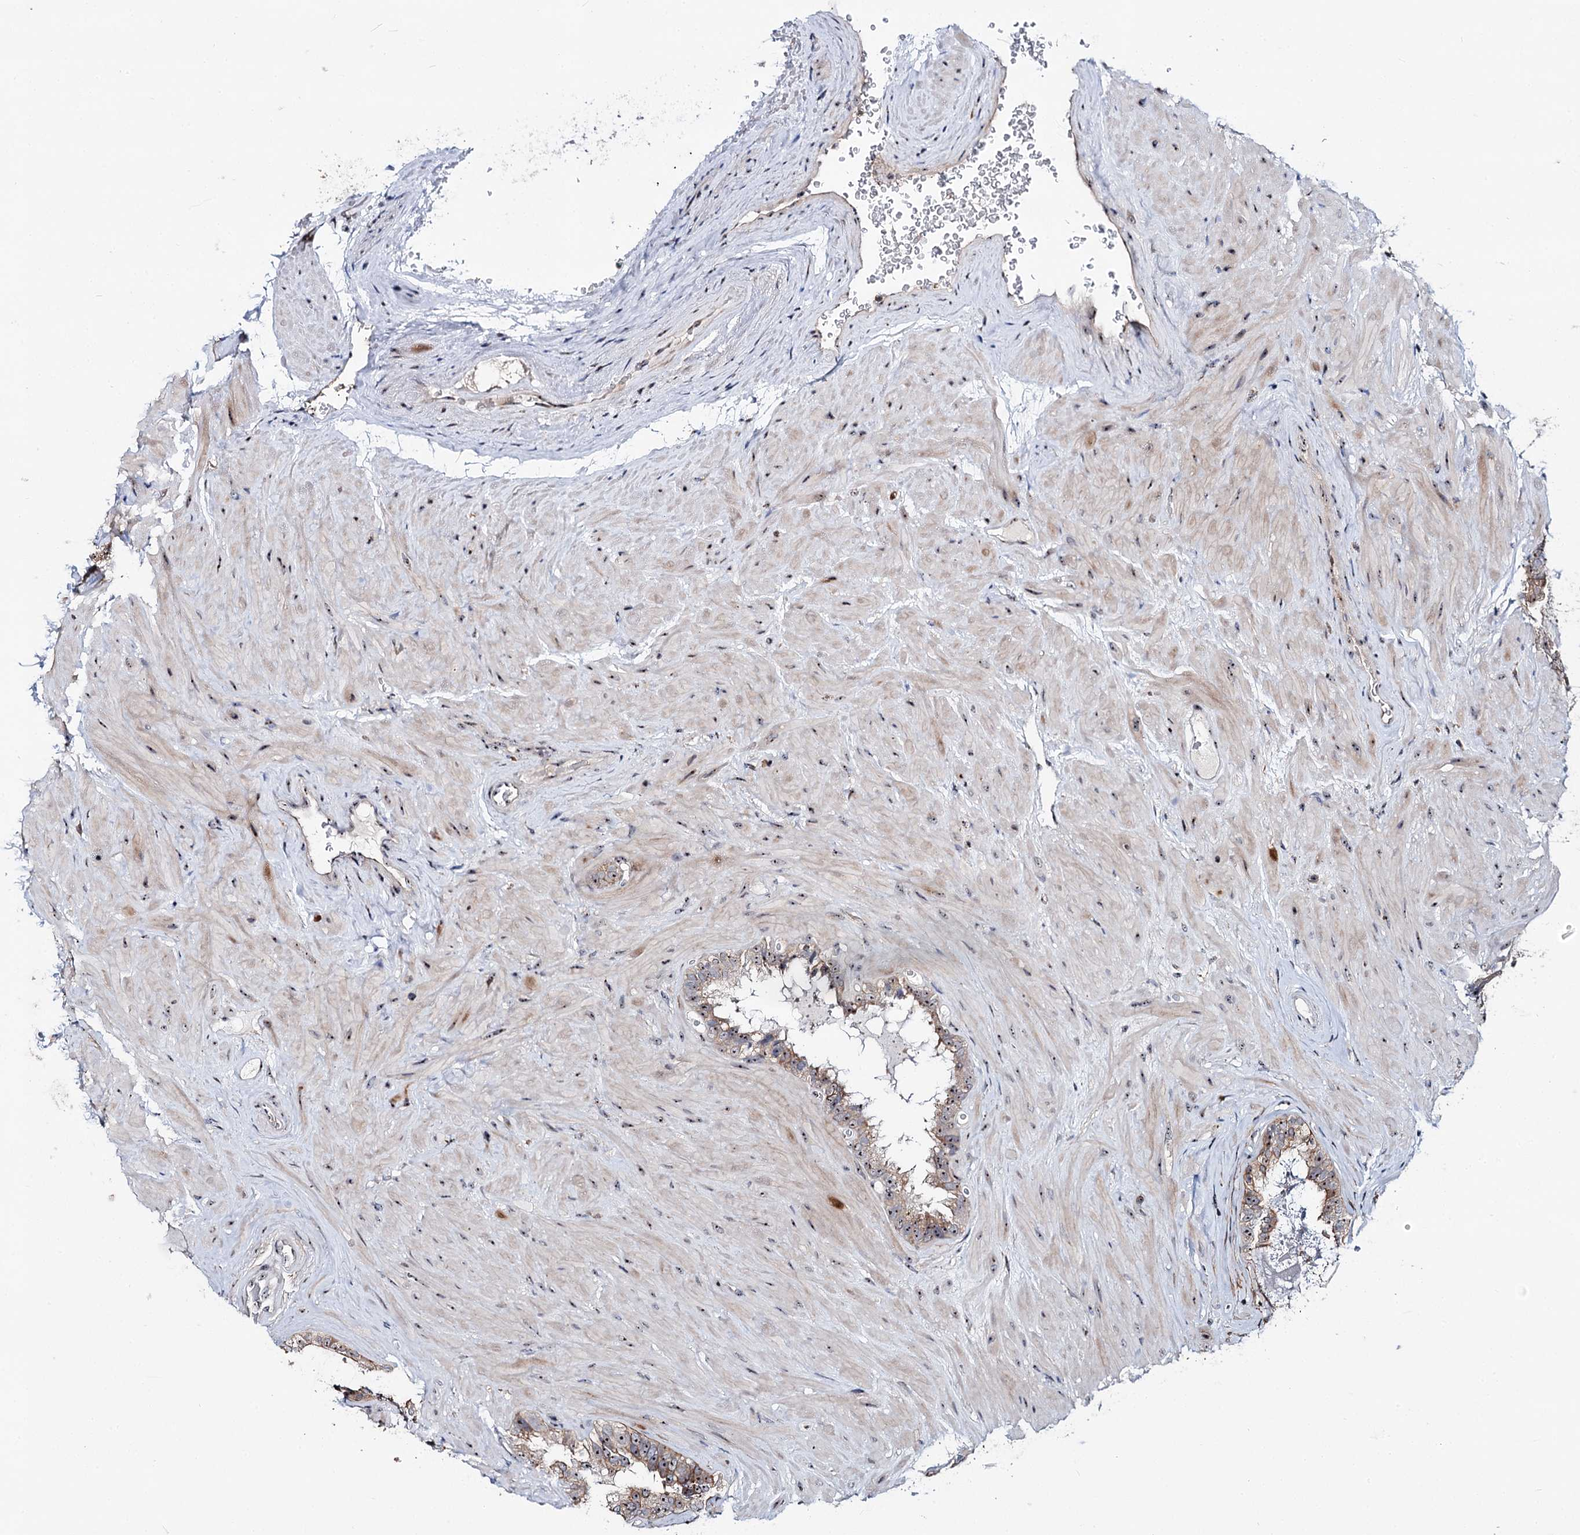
{"staining": {"intensity": "moderate", "quantity": ">75%", "location": "cytoplasmic/membranous,nuclear"}, "tissue": "seminal vesicle", "cell_type": "Glandular cells", "image_type": "normal", "snomed": [{"axis": "morphology", "description": "Normal tissue, NOS"}, {"axis": "topography", "description": "Seminal veicle"}, {"axis": "topography", "description": "Peripheral nerve tissue"}], "caption": "DAB (3,3'-diaminobenzidine) immunohistochemical staining of benign seminal vesicle displays moderate cytoplasmic/membranous,nuclear protein positivity in approximately >75% of glandular cells.", "gene": "SUPT20H", "patient": {"sex": "male", "age": 67}}